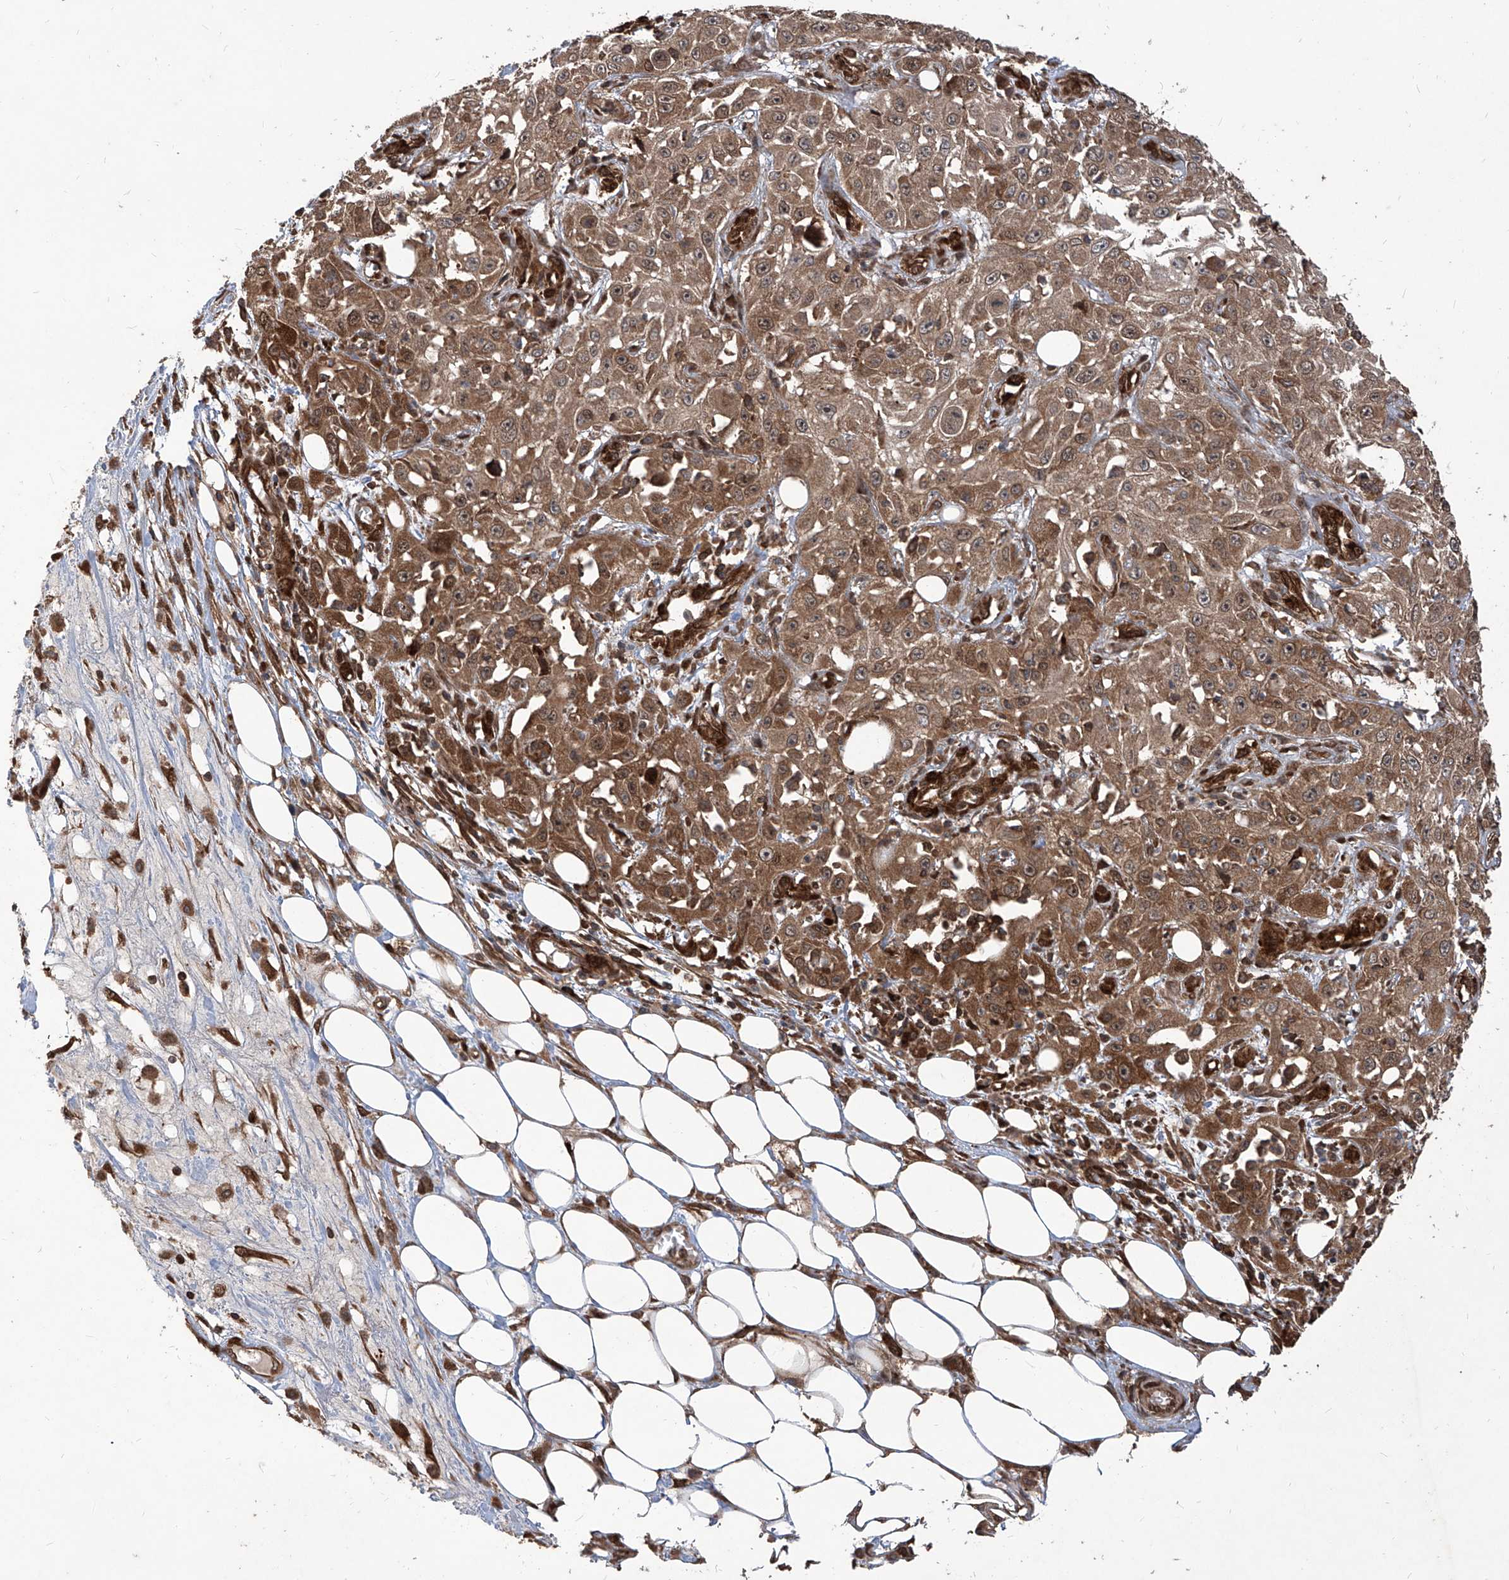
{"staining": {"intensity": "moderate", "quantity": ">75%", "location": "cytoplasmic/membranous"}, "tissue": "skin cancer", "cell_type": "Tumor cells", "image_type": "cancer", "snomed": [{"axis": "morphology", "description": "Squamous cell carcinoma, NOS"}, {"axis": "morphology", "description": "Squamous cell carcinoma, metastatic, NOS"}, {"axis": "topography", "description": "Skin"}, {"axis": "topography", "description": "Lymph node"}], "caption": "IHC of human skin squamous cell carcinoma reveals medium levels of moderate cytoplasmic/membranous expression in about >75% of tumor cells. (Stains: DAB in brown, nuclei in blue, Microscopy: brightfield microscopy at high magnification).", "gene": "MAGED2", "patient": {"sex": "male", "age": 75}}